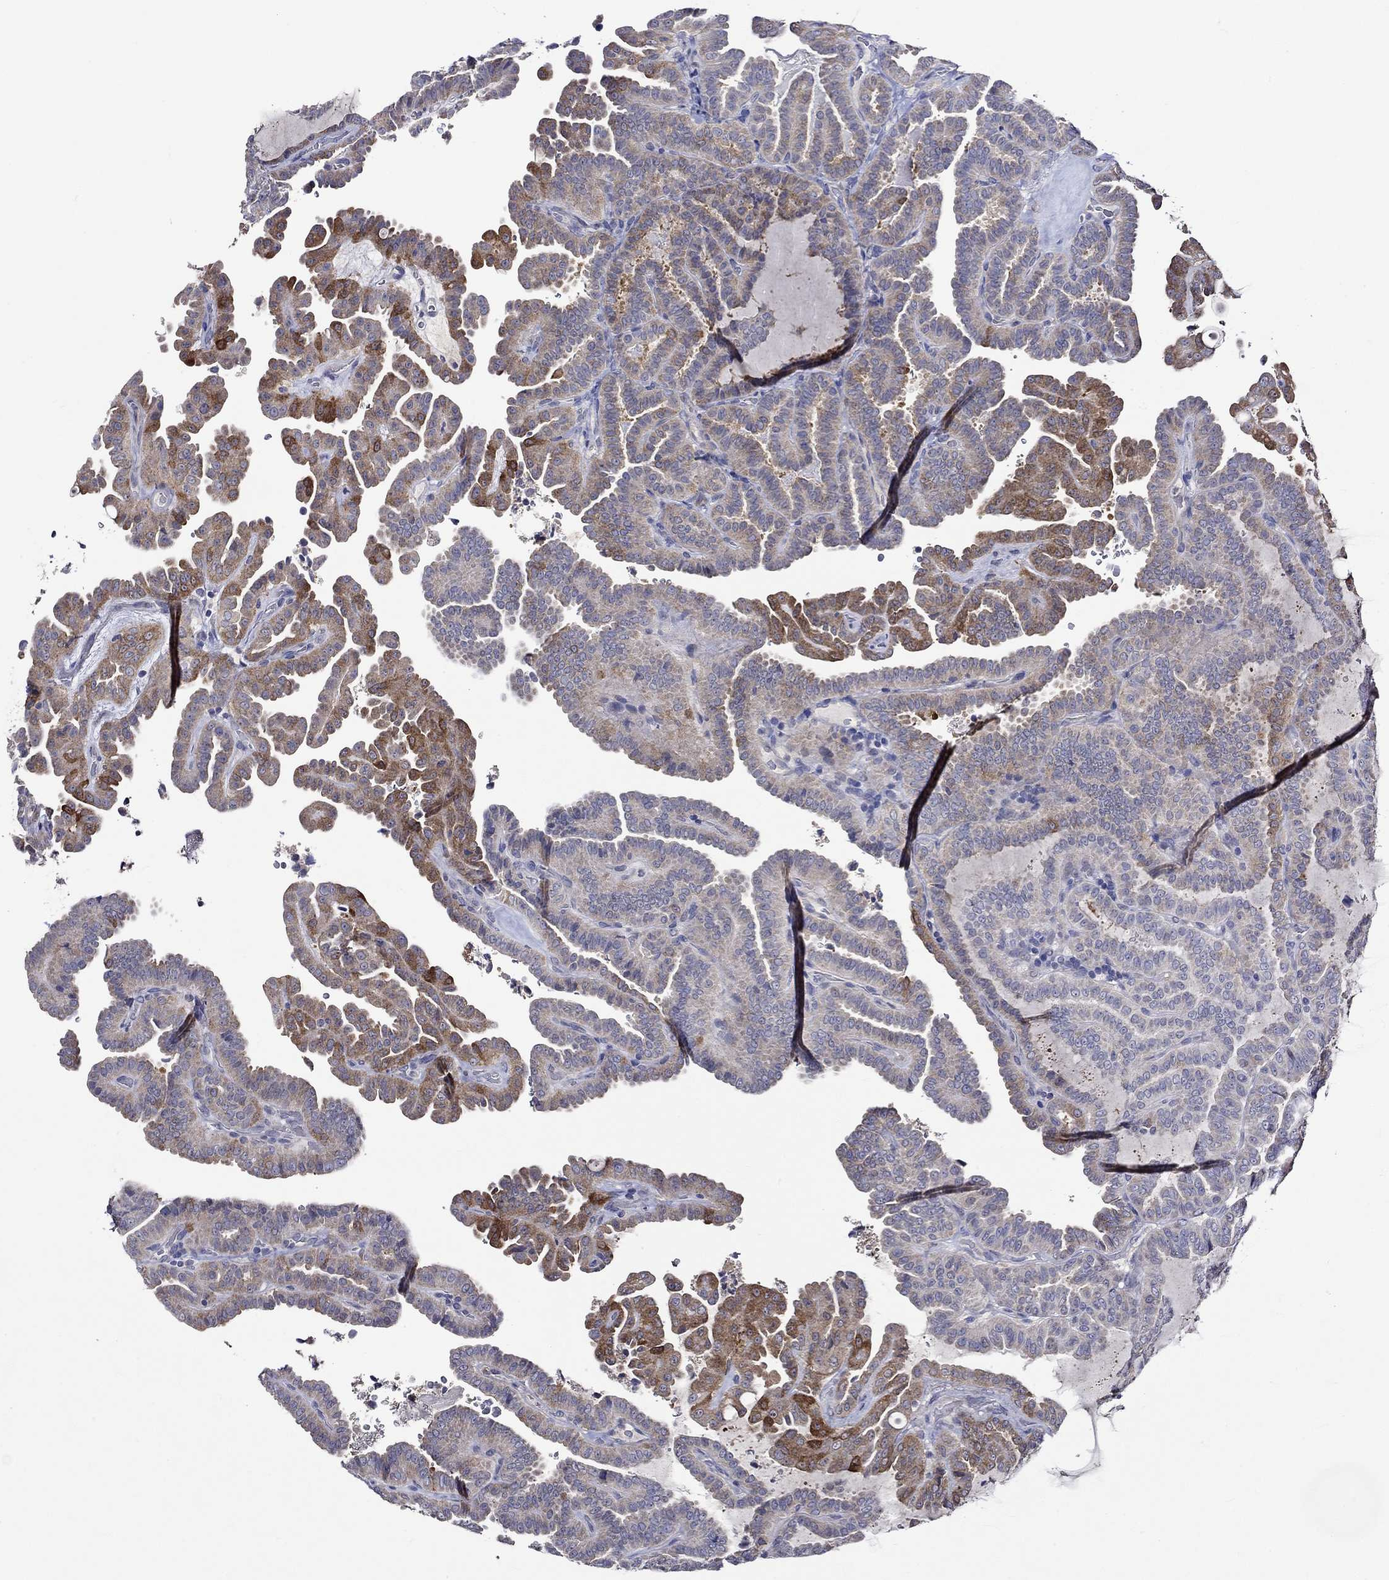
{"staining": {"intensity": "strong", "quantity": "<25%", "location": "cytoplasmic/membranous"}, "tissue": "thyroid cancer", "cell_type": "Tumor cells", "image_type": "cancer", "snomed": [{"axis": "morphology", "description": "Papillary adenocarcinoma, NOS"}, {"axis": "topography", "description": "Thyroid gland"}], "caption": "Protein analysis of thyroid cancer (papillary adenocarcinoma) tissue shows strong cytoplasmic/membranous expression in about <25% of tumor cells.", "gene": "CRYAB", "patient": {"sex": "female", "age": 39}}